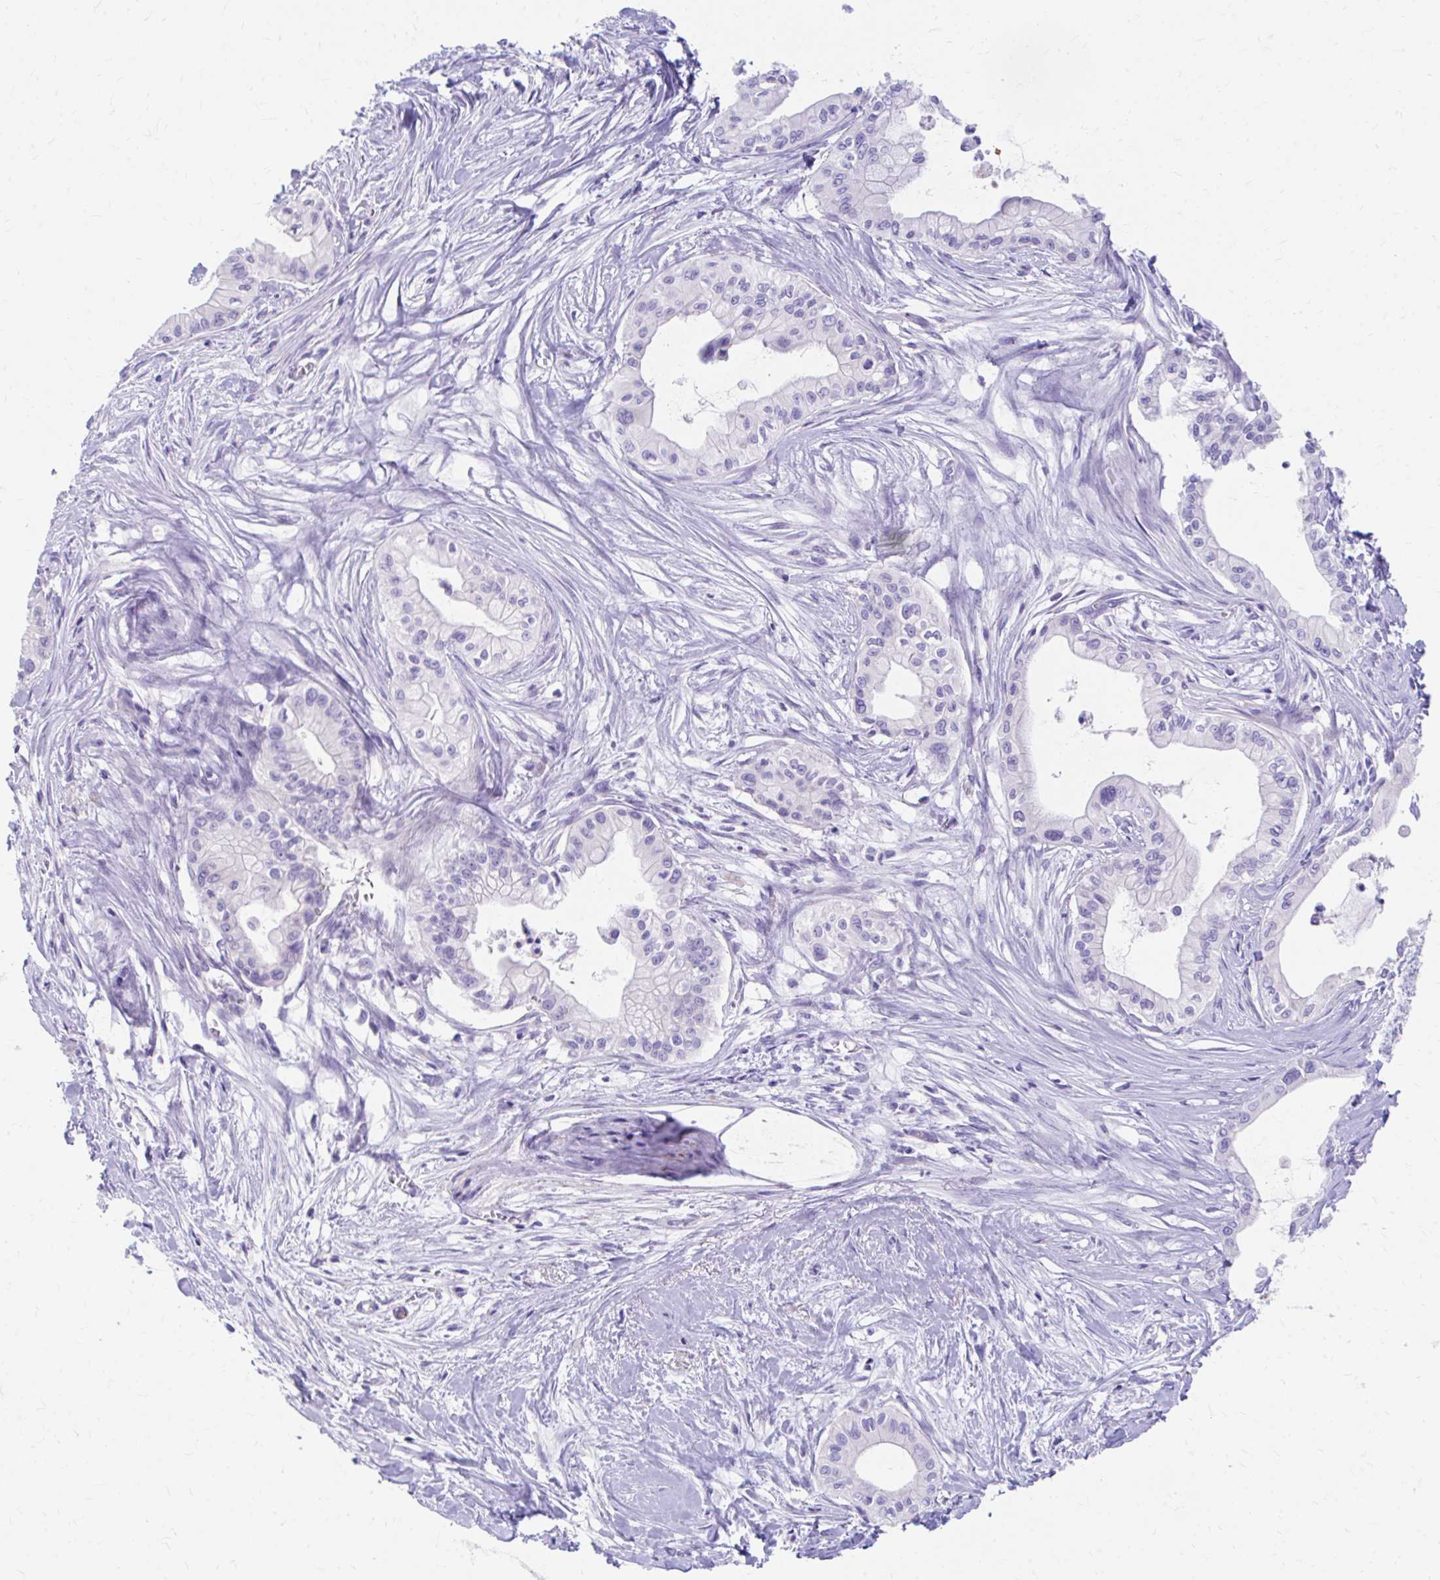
{"staining": {"intensity": "negative", "quantity": "none", "location": "none"}, "tissue": "pancreatic cancer", "cell_type": "Tumor cells", "image_type": "cancer", "snomed": [{"axis": "morphology", "description": "Adenocarcinoma, NOS"}, {"axis": "topography", "description": "Pancreas"}], "caption": "Protein analysis of adenocarcinoma (pancreatic) demonstrates no significant positivity in tumor cells.", "gene": "KRIT1", "patient": {"sex": "male", "age": 78}}